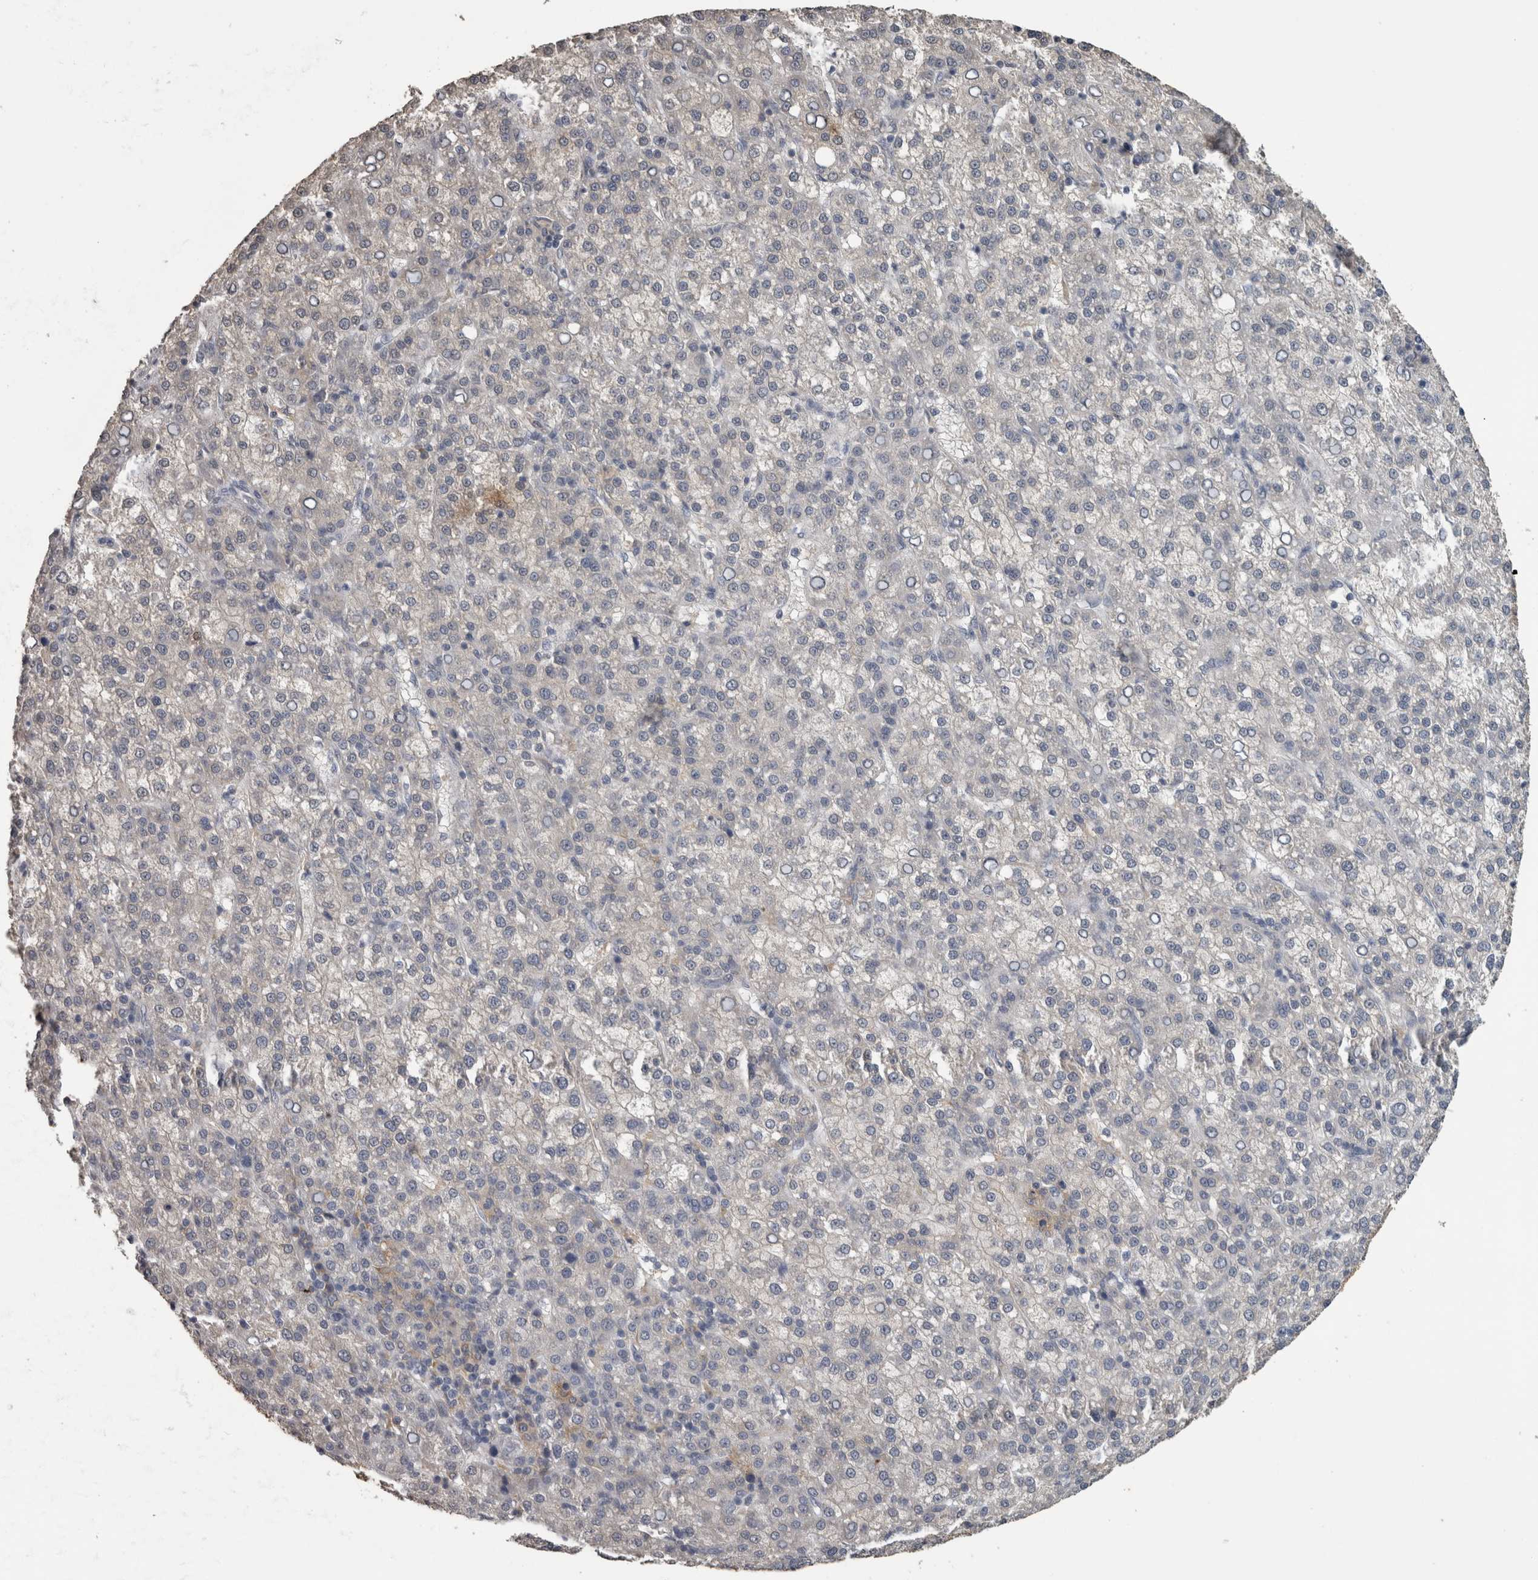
{"staining": {"intensity": "negative", "quantity": "none", "location": "none"}, "tissue": "liver cancer", "cell_type": "Tumor cells", "image_type": "cancer", "snomed": [{"axis": "morphology", "description": "Carcinoma, Hepatocellular, NOS"}, {"axis": "topography", "description": "Liver"}], "caption": "IHC of liver cancer (hepatocellular carcinoma) displays no expression in tumor cells. (DAB immunohistochemistry (IHC), high magnification).", "gene": "PIK3AP1", "patient": {"sex": "female", "age": 58}}